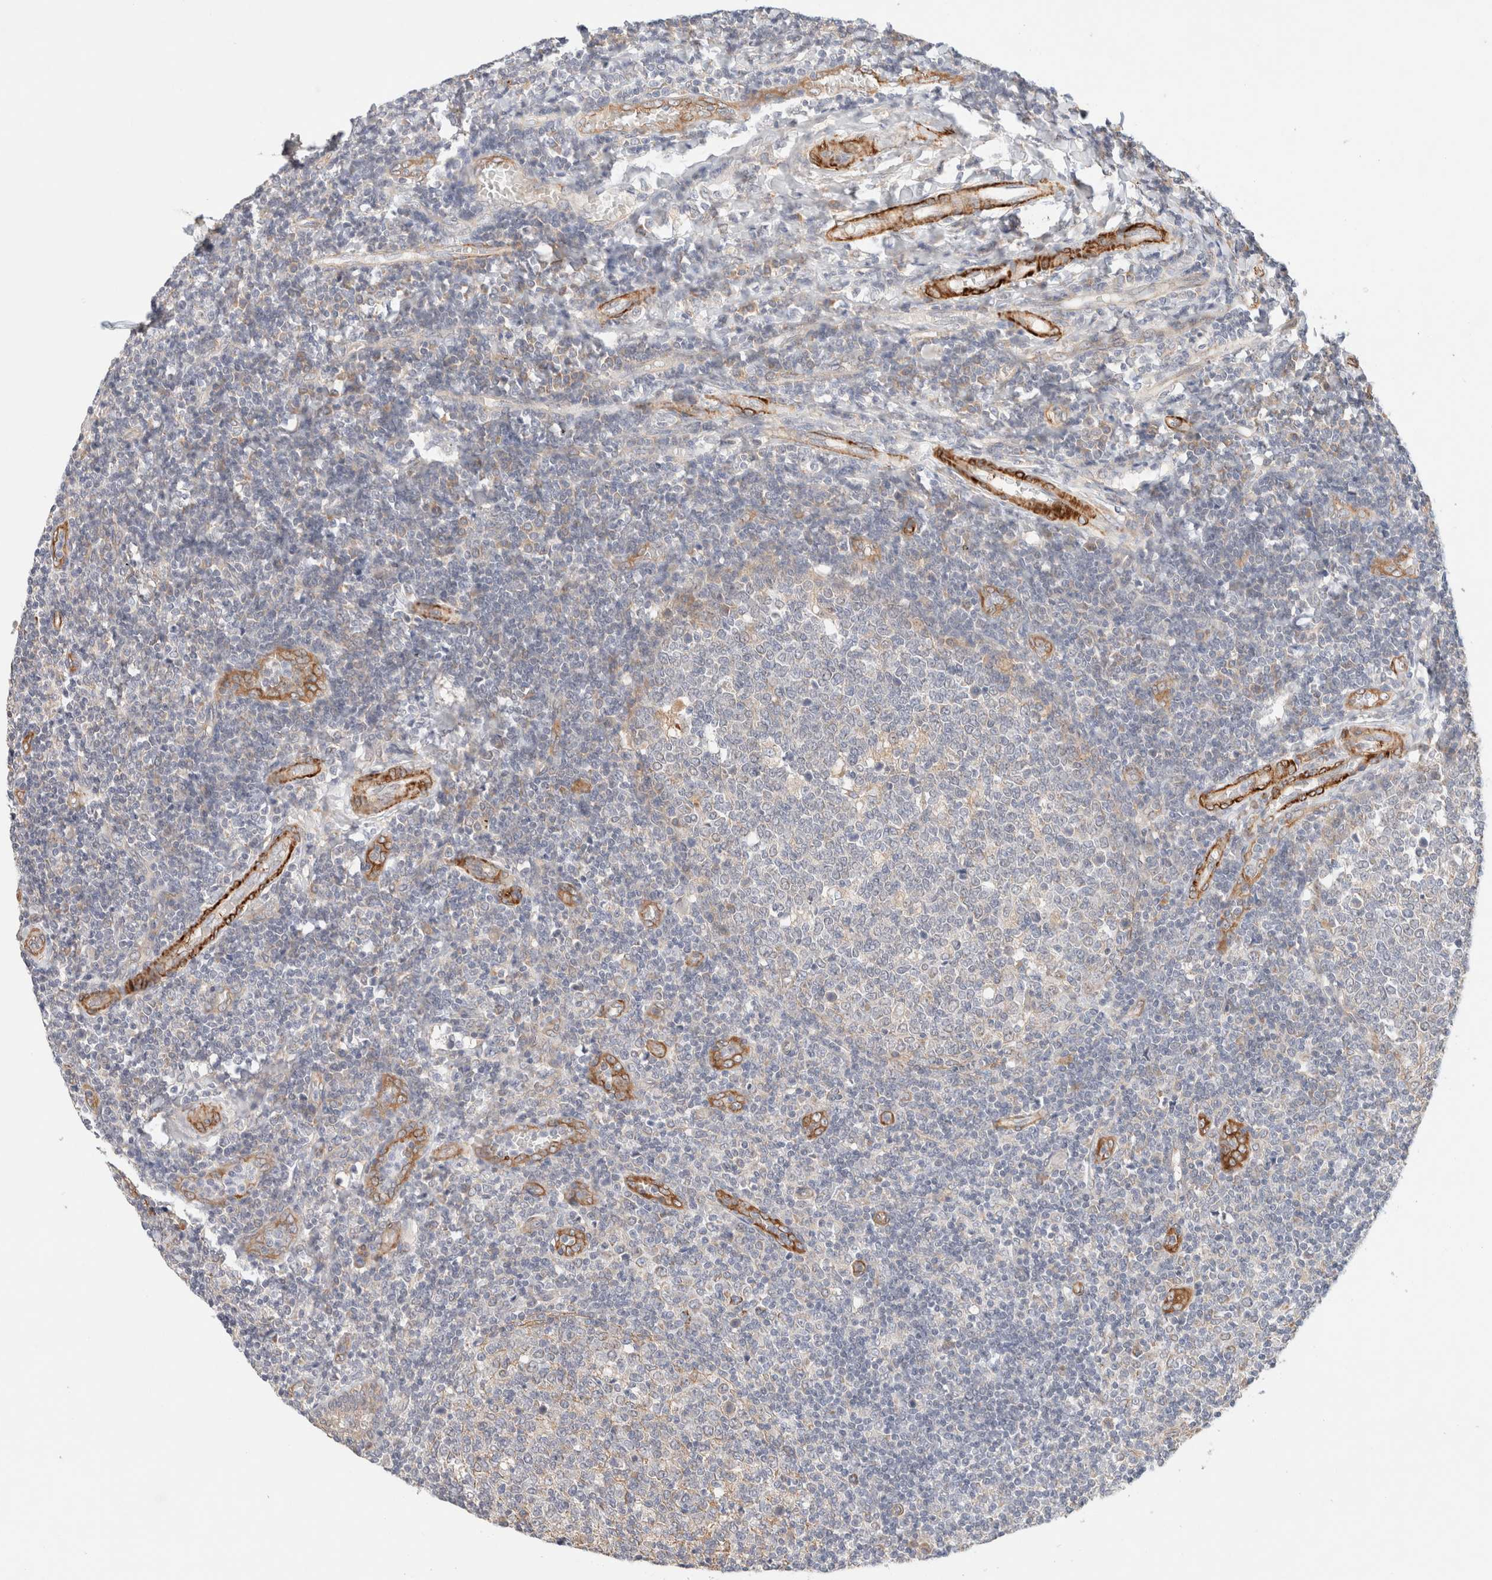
{"staining": {"intensity": "moderate", "quantity": "<25%", "location": "cytoplasmic/membranous"}, "tissue": "tonsil", "cell_type": "Germinal center cells", "image_type": "normal", "snomed": [{"axis": "morphology", "description": "Normal tissue, NOS"}, {"axis": "topography", "description": "Tonsil"}], "caption": "Benign tonsil was stained to show a protein in brown. There is low levels of moderate cytoplasmic/membranous expression in about <25% of germinal center cells. (DAB (3,3'-diaminobenzidine) IHC, brown staining for protein, blue staining for nuclei).", "gene": "RRP15", "patient": {"sex": "female", "age": 19}}